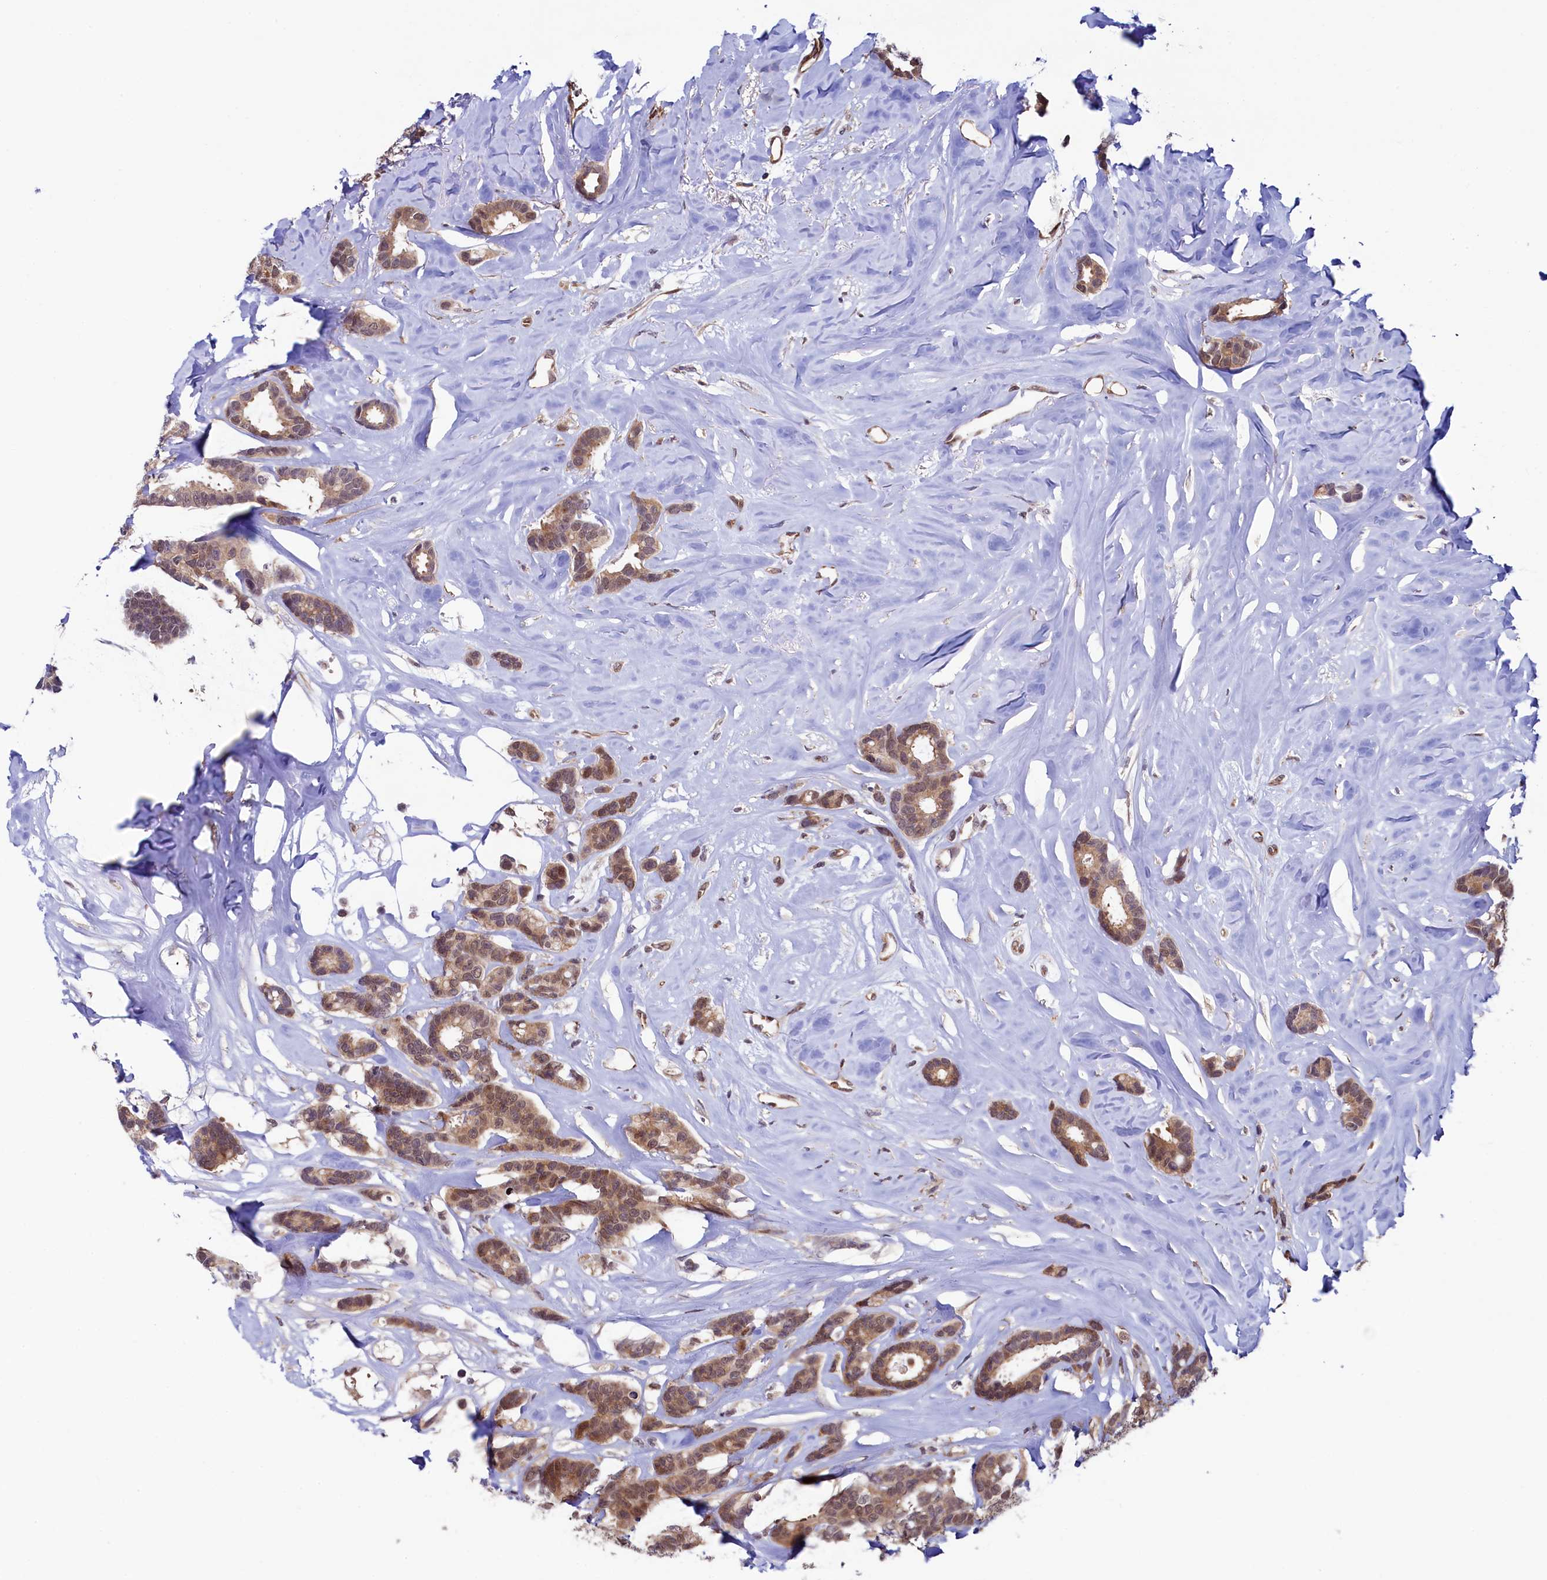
{"staining": {"intensity": "moderate", "quantity": ">75%", "location": "cytoplasmic/membranous,nuclear"}, "tissue": "breast cancer", "cell_type": "Tumor cells", "image_type": "cancer", "snomed": [{"axis": "morphology", "description": "Duct carcinoma"}, {"axis": "topography", "description": "Breast"}], "caption": "IHC photomicrograph of neoplastic tissue: breast cancer (invasive ductal carcinoma) stained using immunohistochemistry exhibits medium levels of moderate protein expression localized specifically in the cytoplasmic/membranous and nuclear of tumor cells, appearing as a cytoplasmic/membranous and nuclear brown color.", "gene": "LEO1", "patient": {"sex": "female", "age": 87}}